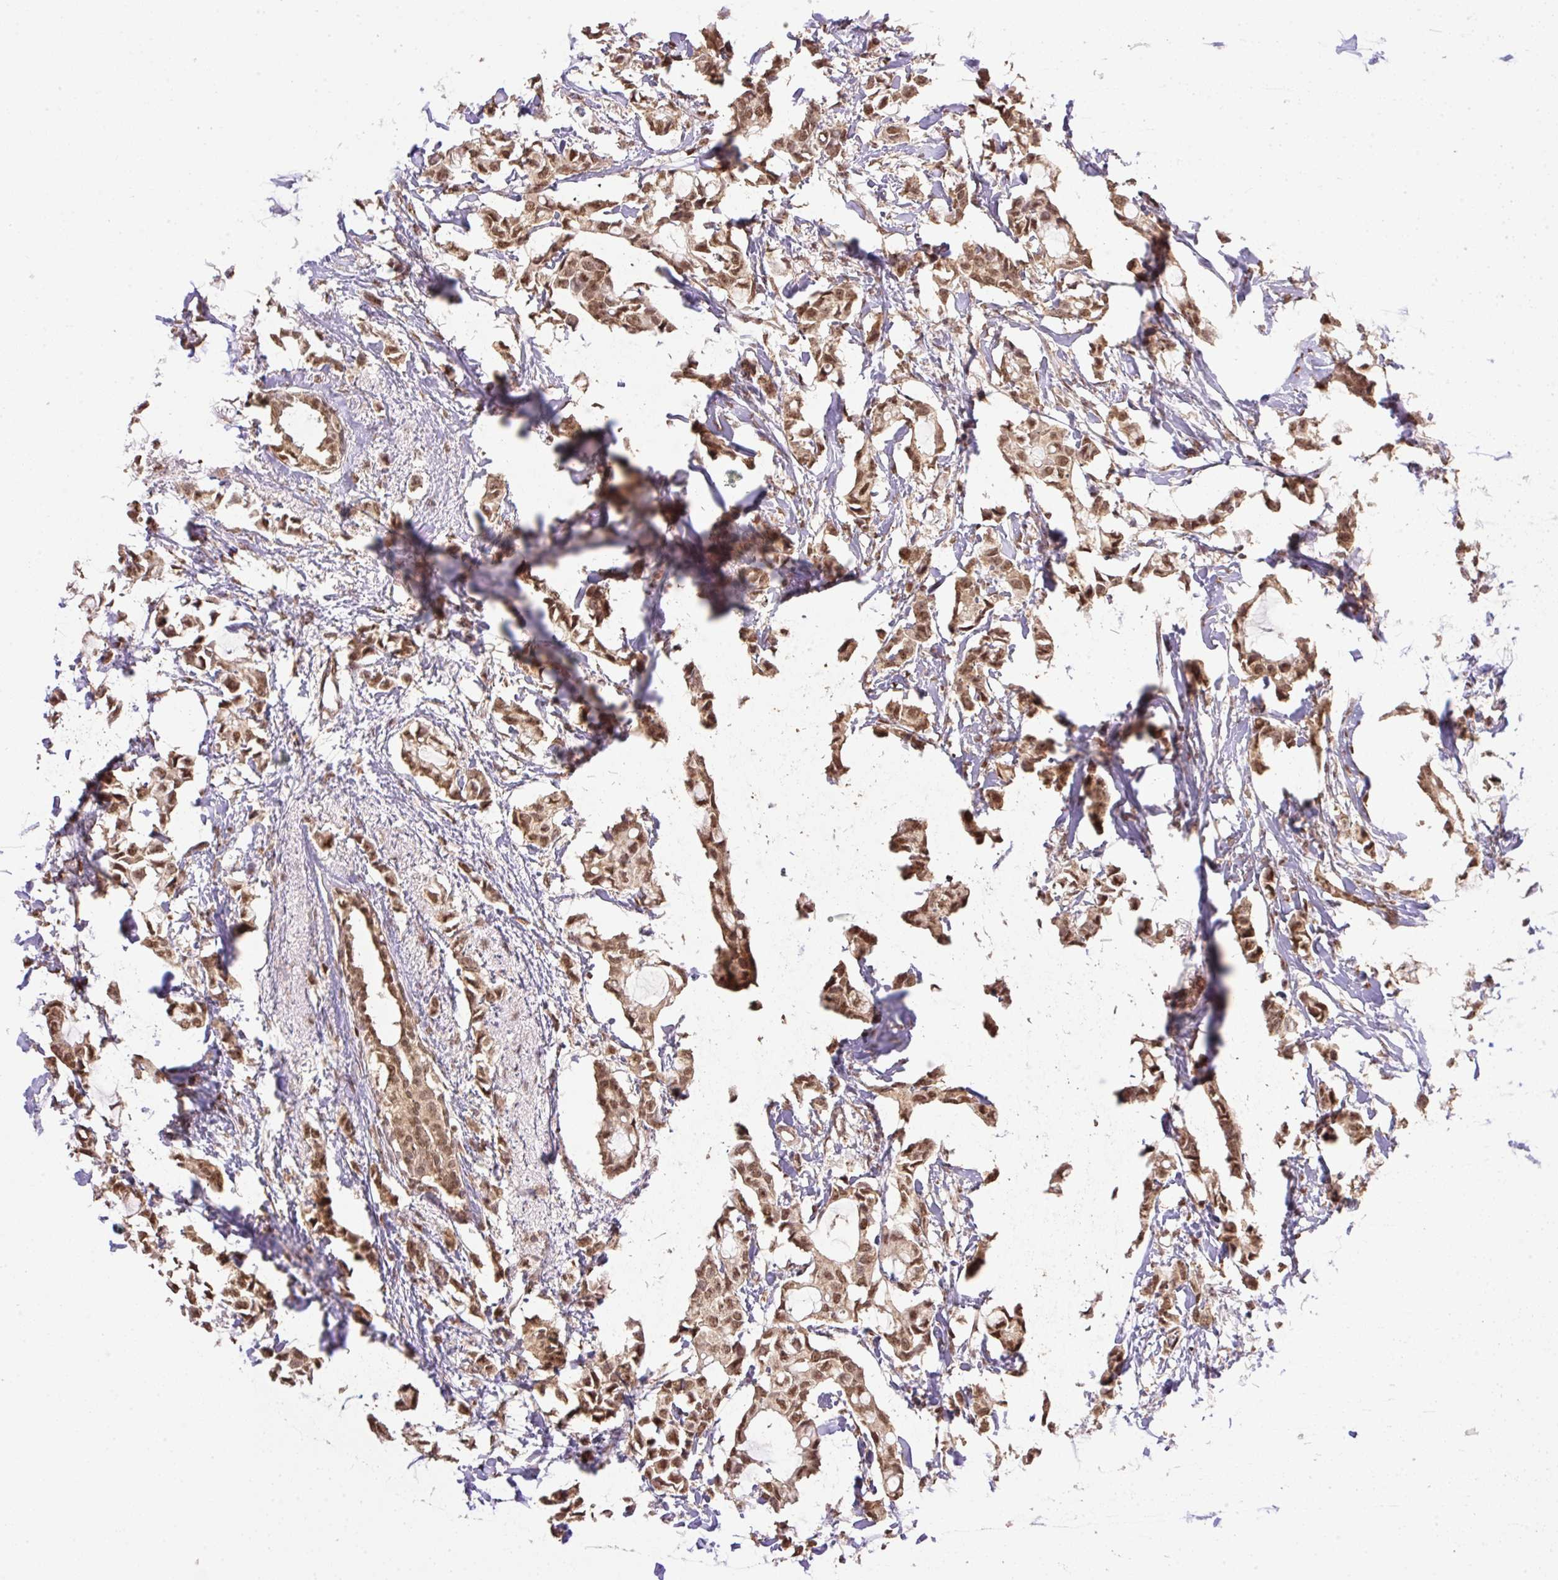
{"staining": {"intensity": "moderate", "quantity": ">75%", "location": "cytoplasmic/membranous,nuclear"}, "tissue": "breast cancer", "cell_type": "Tumor cells", "image_type": "cancer", "snomed": [{"axis": "morphology", "description": "Duct carcinoma"}, {"axis": "topography", "description": "Breast"}], "caption": "Protein expression analysis of breast infiltrating ductal carcinoma reveals moderate cytoplasmic/membranous and nuclear expression in about >75% of tumor cells.", "gene": "VPS25", "patient": {"sex": "female", "age": 73}}